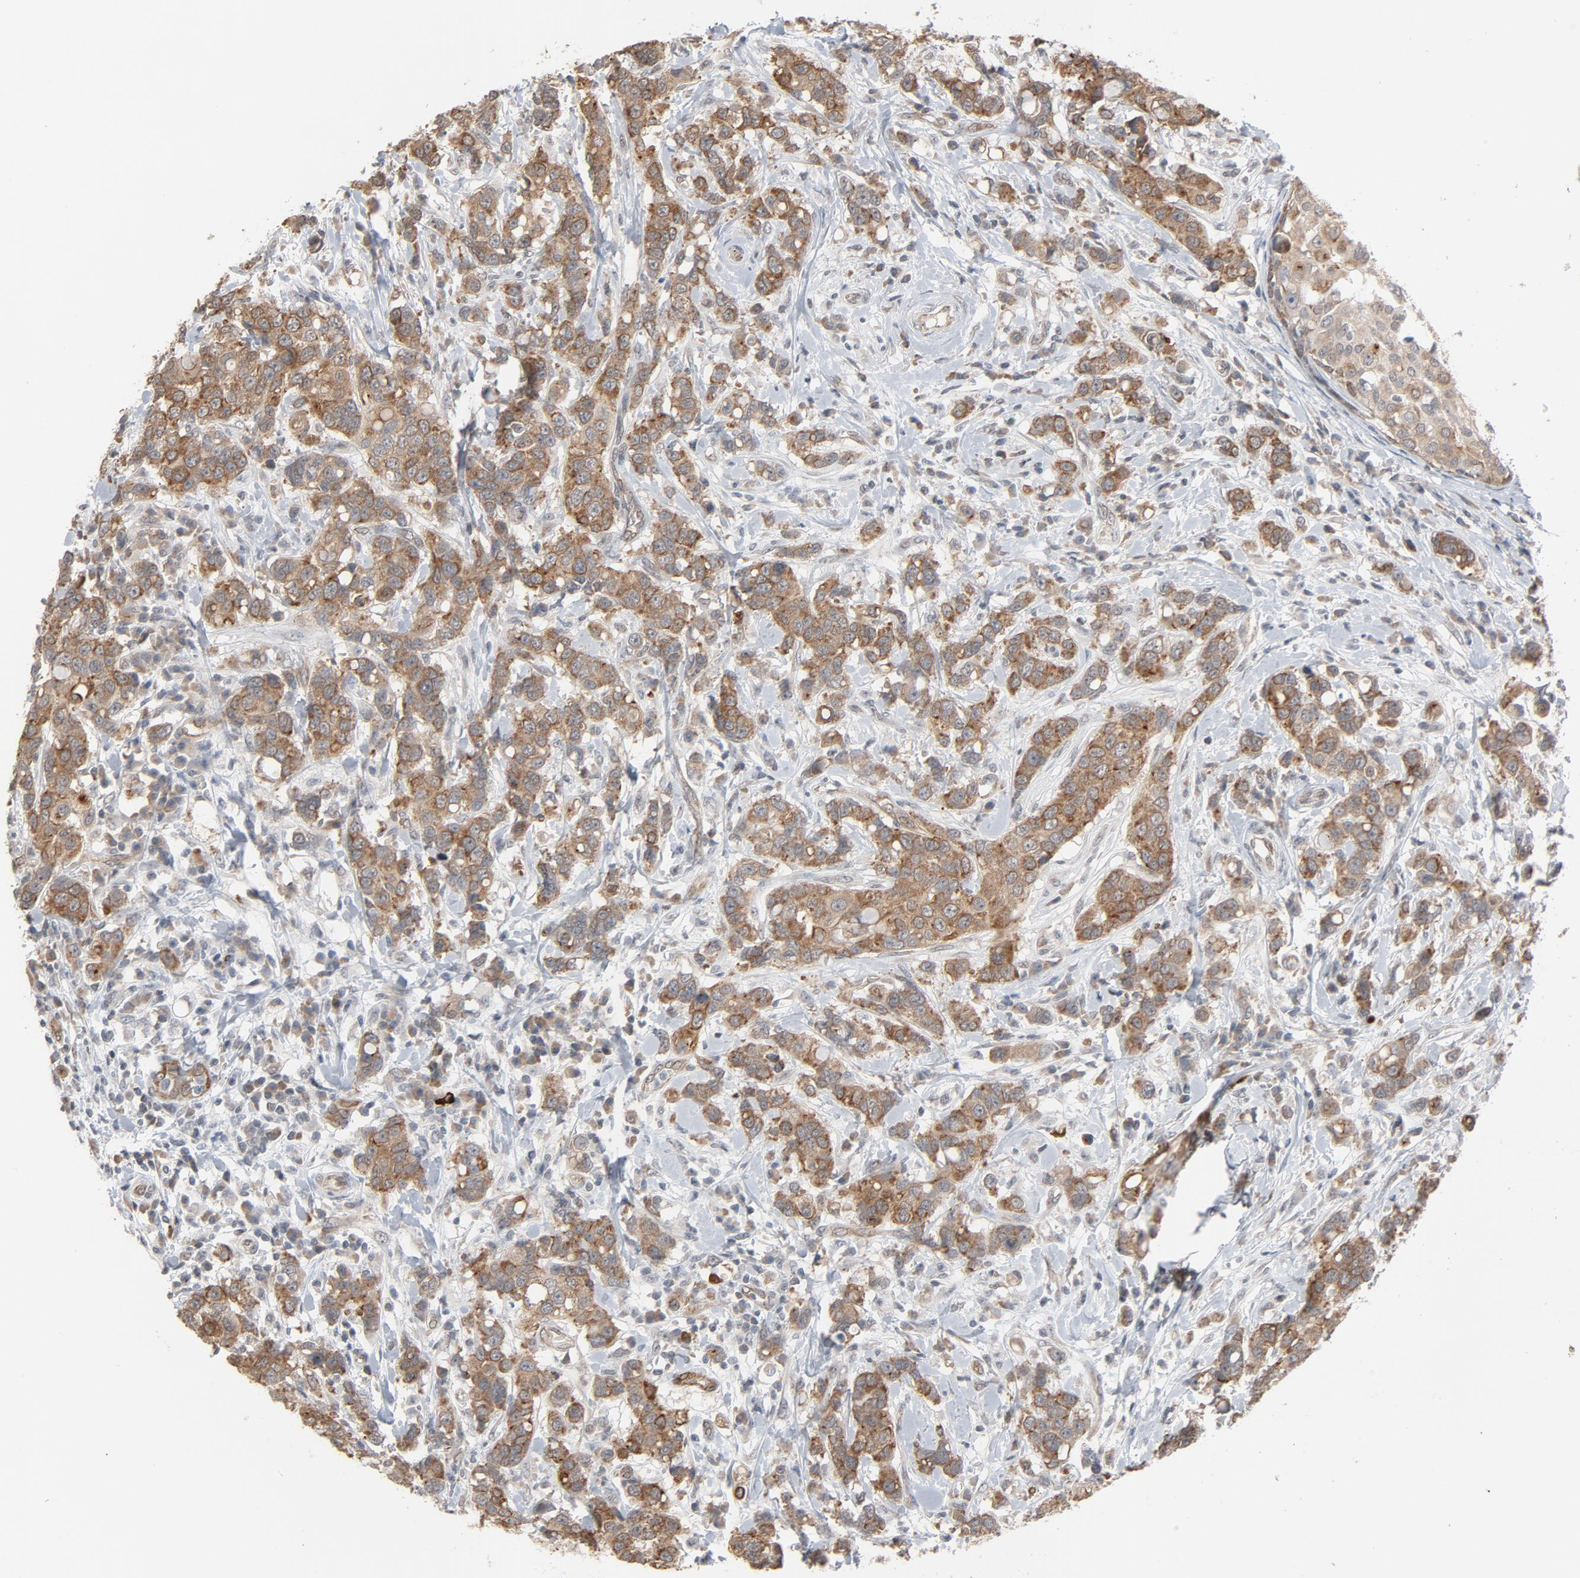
{"staining": {"intensity": "moderate", "quantity": ">75%", "location": "cytoplasmic/membranous"}, "tissue": "breast cancer", "cell_type": "Tumor cells", "image_type": "cancer", "snomed": [{"axis": "morphology", "description": "Duct carcinoma"}, {"axis": "topography", "description": "Breast"}], "caption": "There is medium levels of moderate cytoplasmic/membranous expression in tumor cells of breast cancer, as demonstrated by immunohistochemical staining (brown color).", "gene": "ITPR3", "patient": {"sex": "female", "age": 27}}